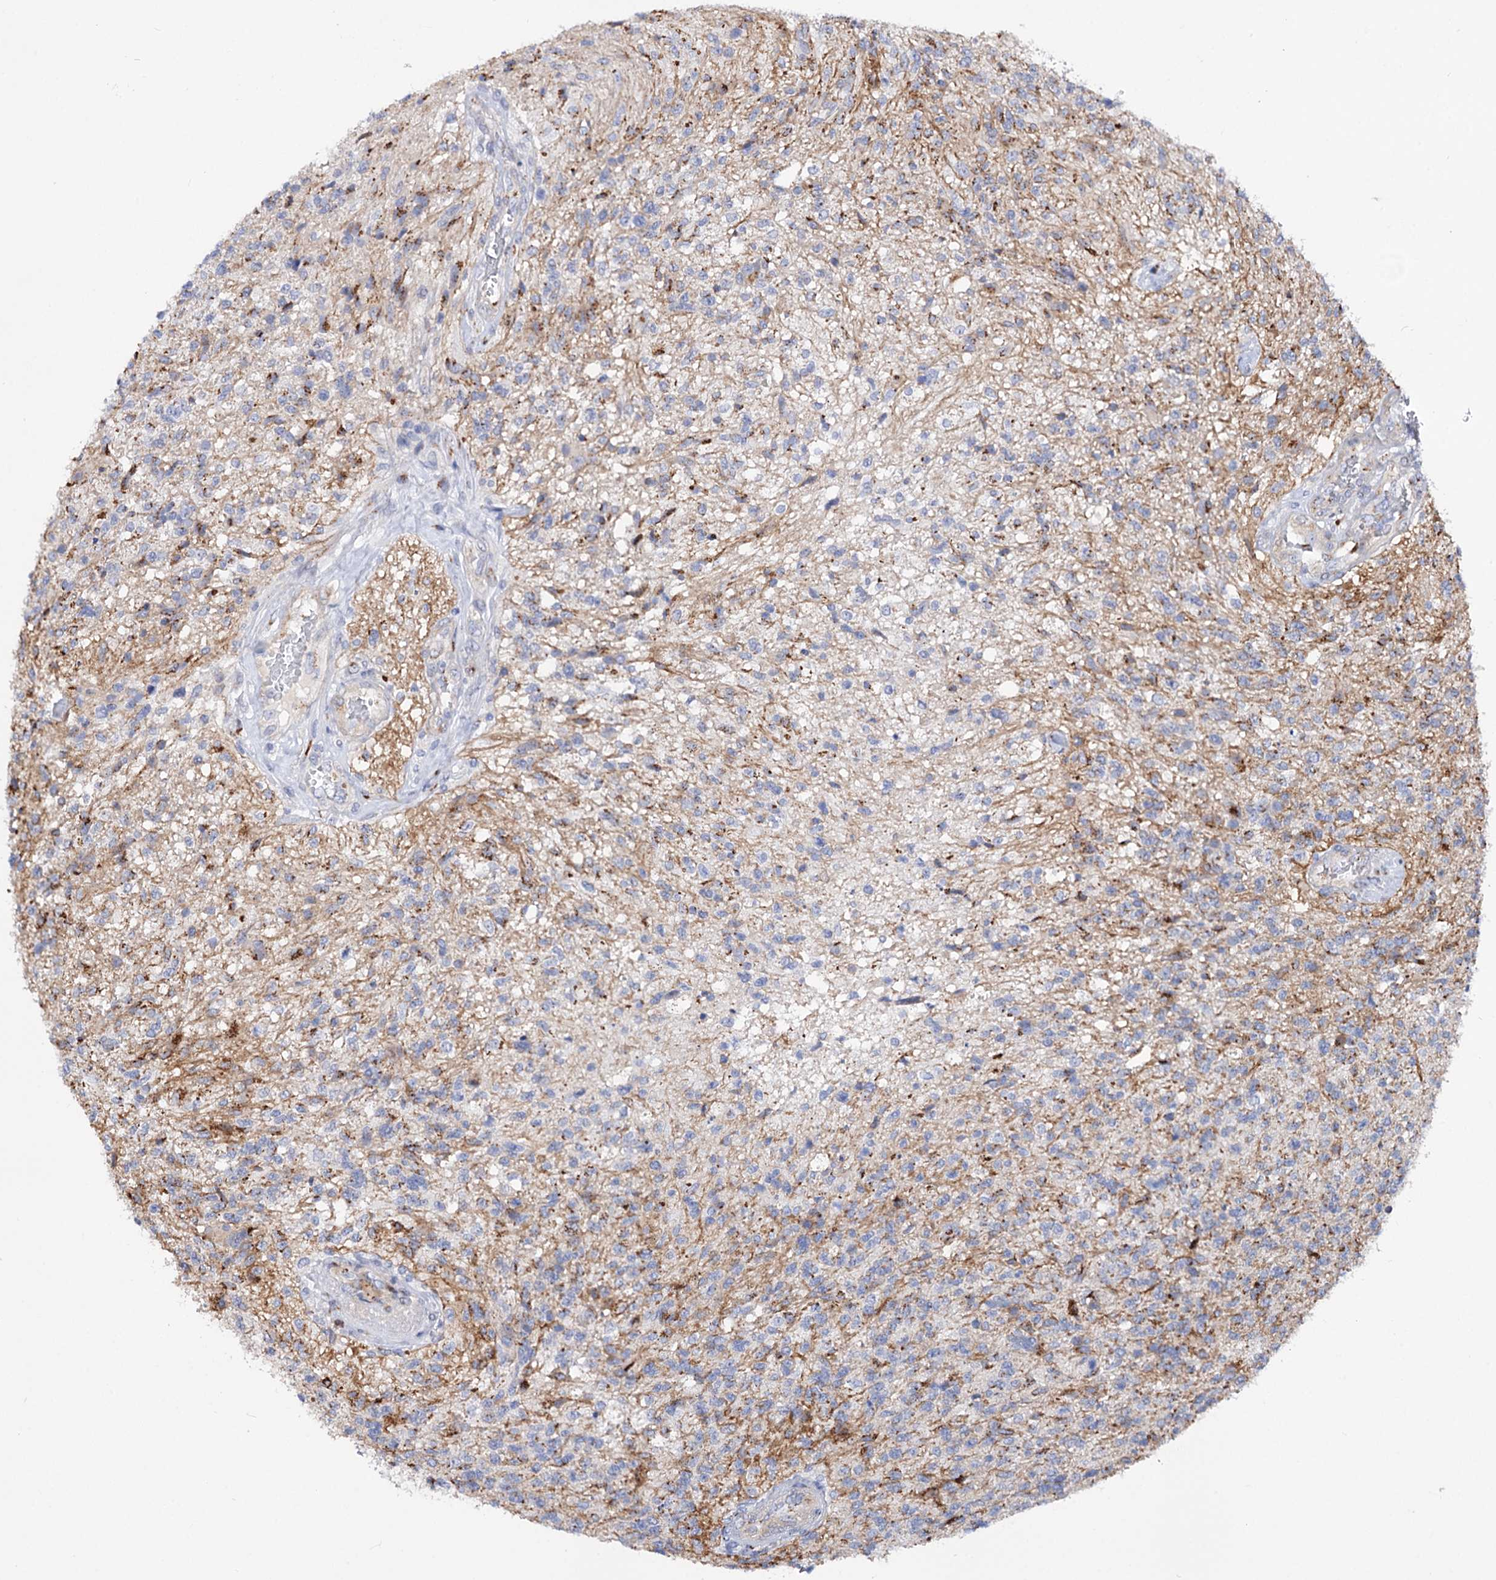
{"staining": {"intensity": "negative", "quantity": "none", "location": "none"}, "tissue": "glioma", "cell_type": "Tumor cells", "image_type": "cancer", "snomed": [{"axis": "morphology", "description": "Glioma, malignant, High grade"}, {"axis": "topography", "description": "Brain"}], "caption": "This is an IHC micrograph of human glioma. There is no positivity in tumor cells.", "gene": "C11orf96", "patient": {"sex": "male", "age": 56}}